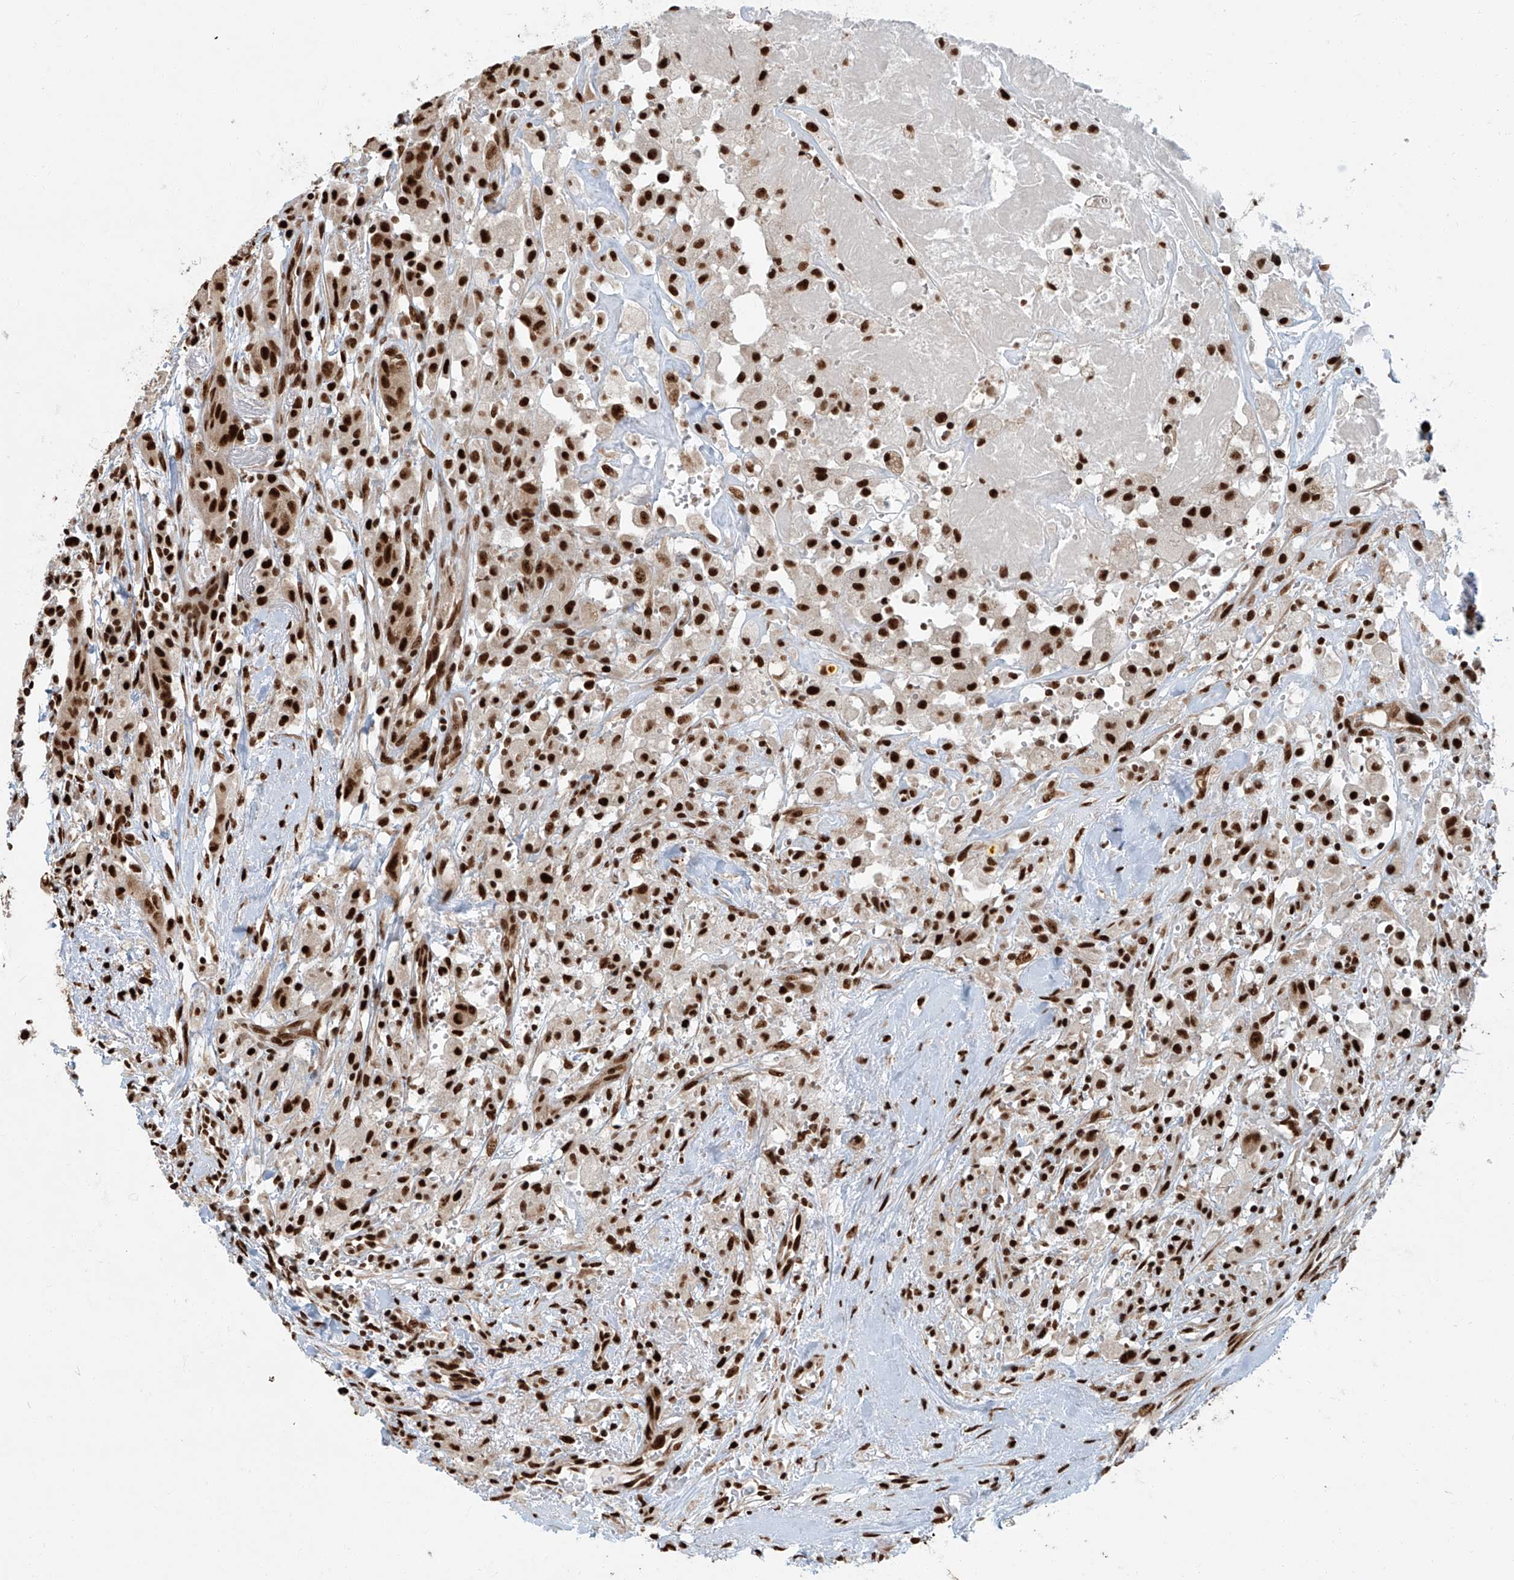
{"staining": {"intensity": "strong", "quantity": ">75%", "location": "nuclear"}, "tissue": "thyroid cancer", "cell_type": "Tumor cells", "image_type": "cancer", "snomed": [{"axis": "morphology", "description": "Papillary adenocarcinoma, NOS"}, {"axis": "topography", "description": "Thyroid gland"}], "caption": "IHC histopathology image of human thyroid cancer (papillary adenocarcinoma) stained for a protein (brown), which displays high levels of strong nuclear positivity in approximately >75% of tumor cells.", "gene": "FAM193B", "patient": {"sex": "female", "age": 59}}